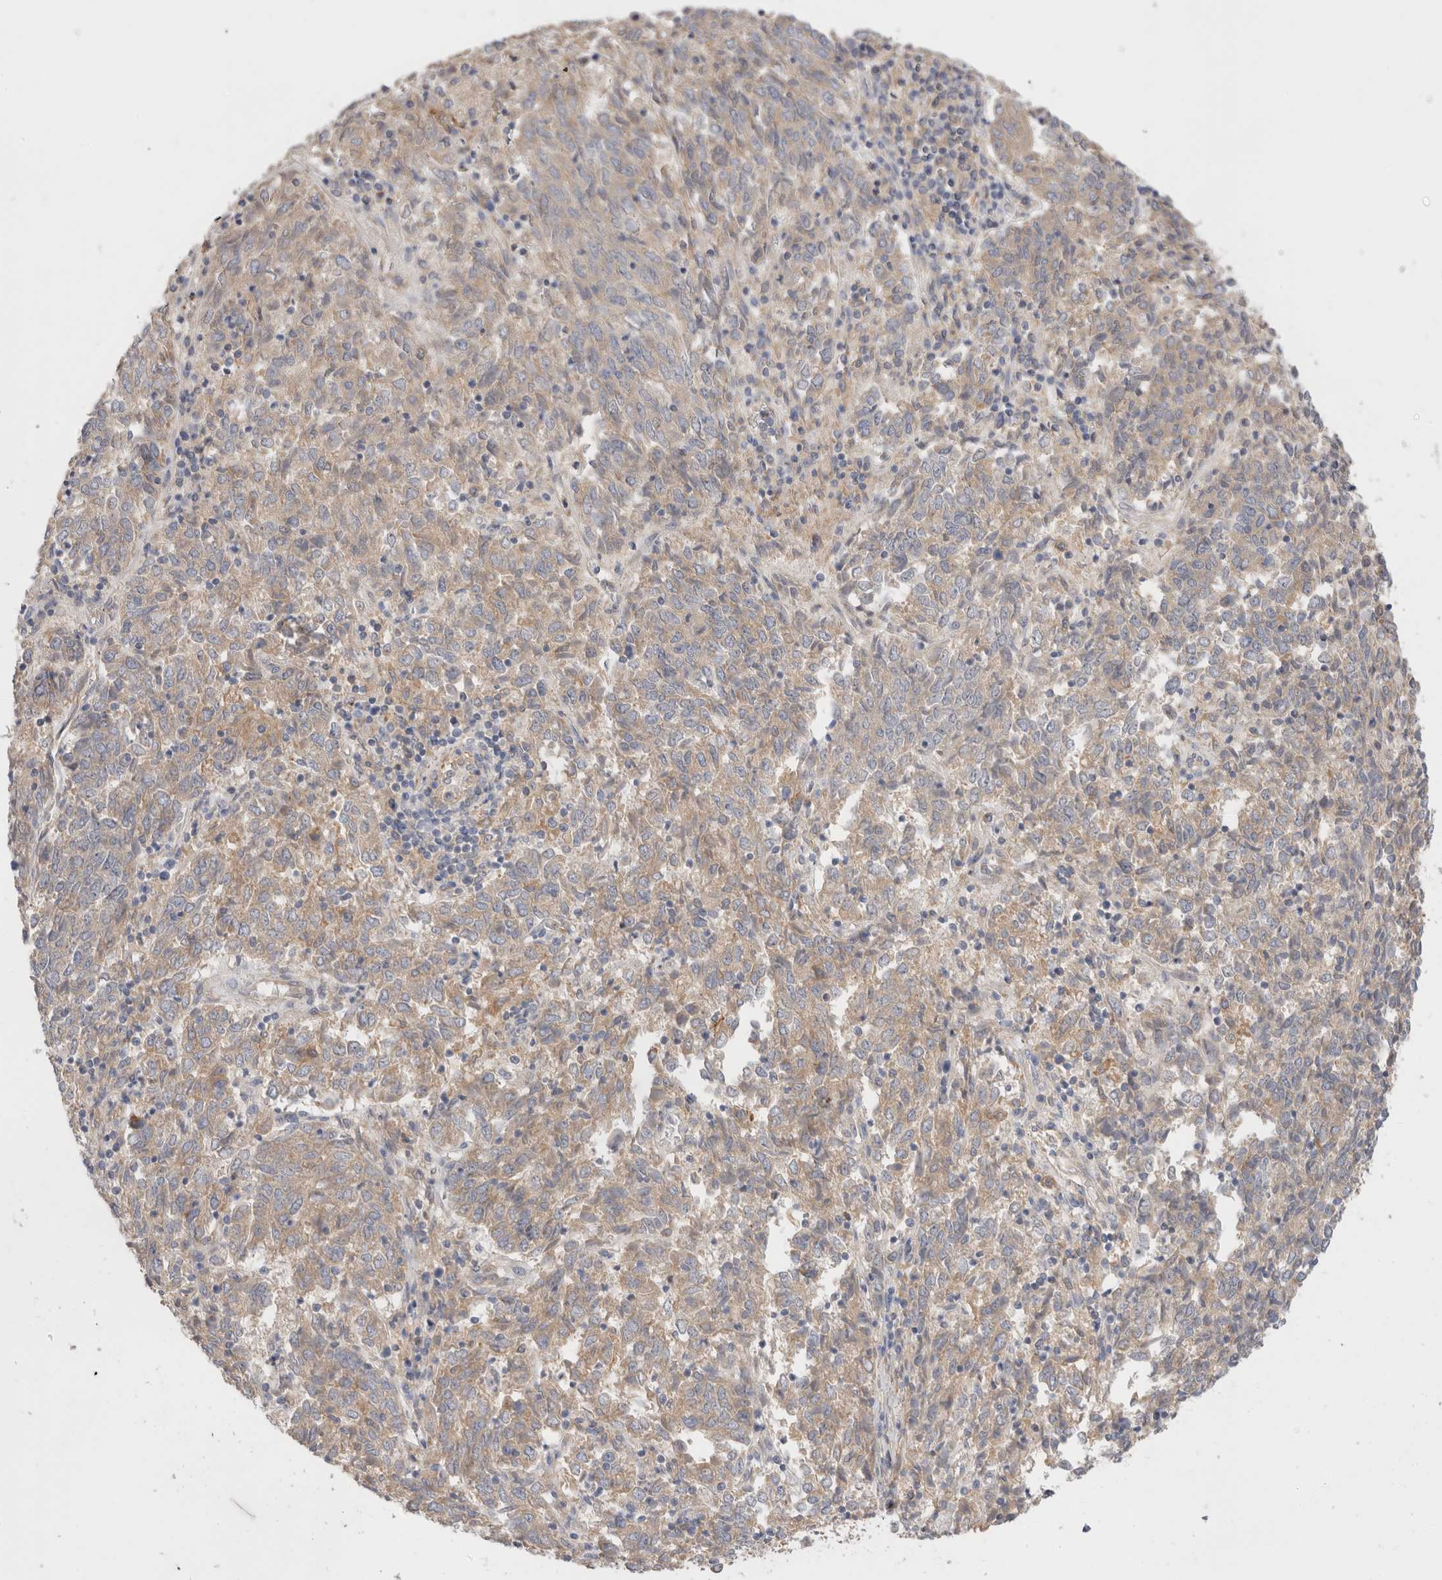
{"staining": {"intensity": "weak", "quantity": "25%-75%", "location": "cytoplasmic/membranous"}, "tissue": "endometrial cancer", "cell_type": "Tumor cells", "image_type": "cancer", "snomed": [{"axis": "morphology", "description": "Adenocarcinoma, NOS"}, {"axis": "topography", "description": "Endometrium"}], "caption": "Adenocarcinoma (endometrial) stained with DAB (3,3'-diaminobenzidine) immunohistochemistry reveals low levels of weak cytoplasmic/membranous expression in about 25%-75% of tumor cells.", "gene": "SGK3", "patient": {"sex": "female", "age": 80}}